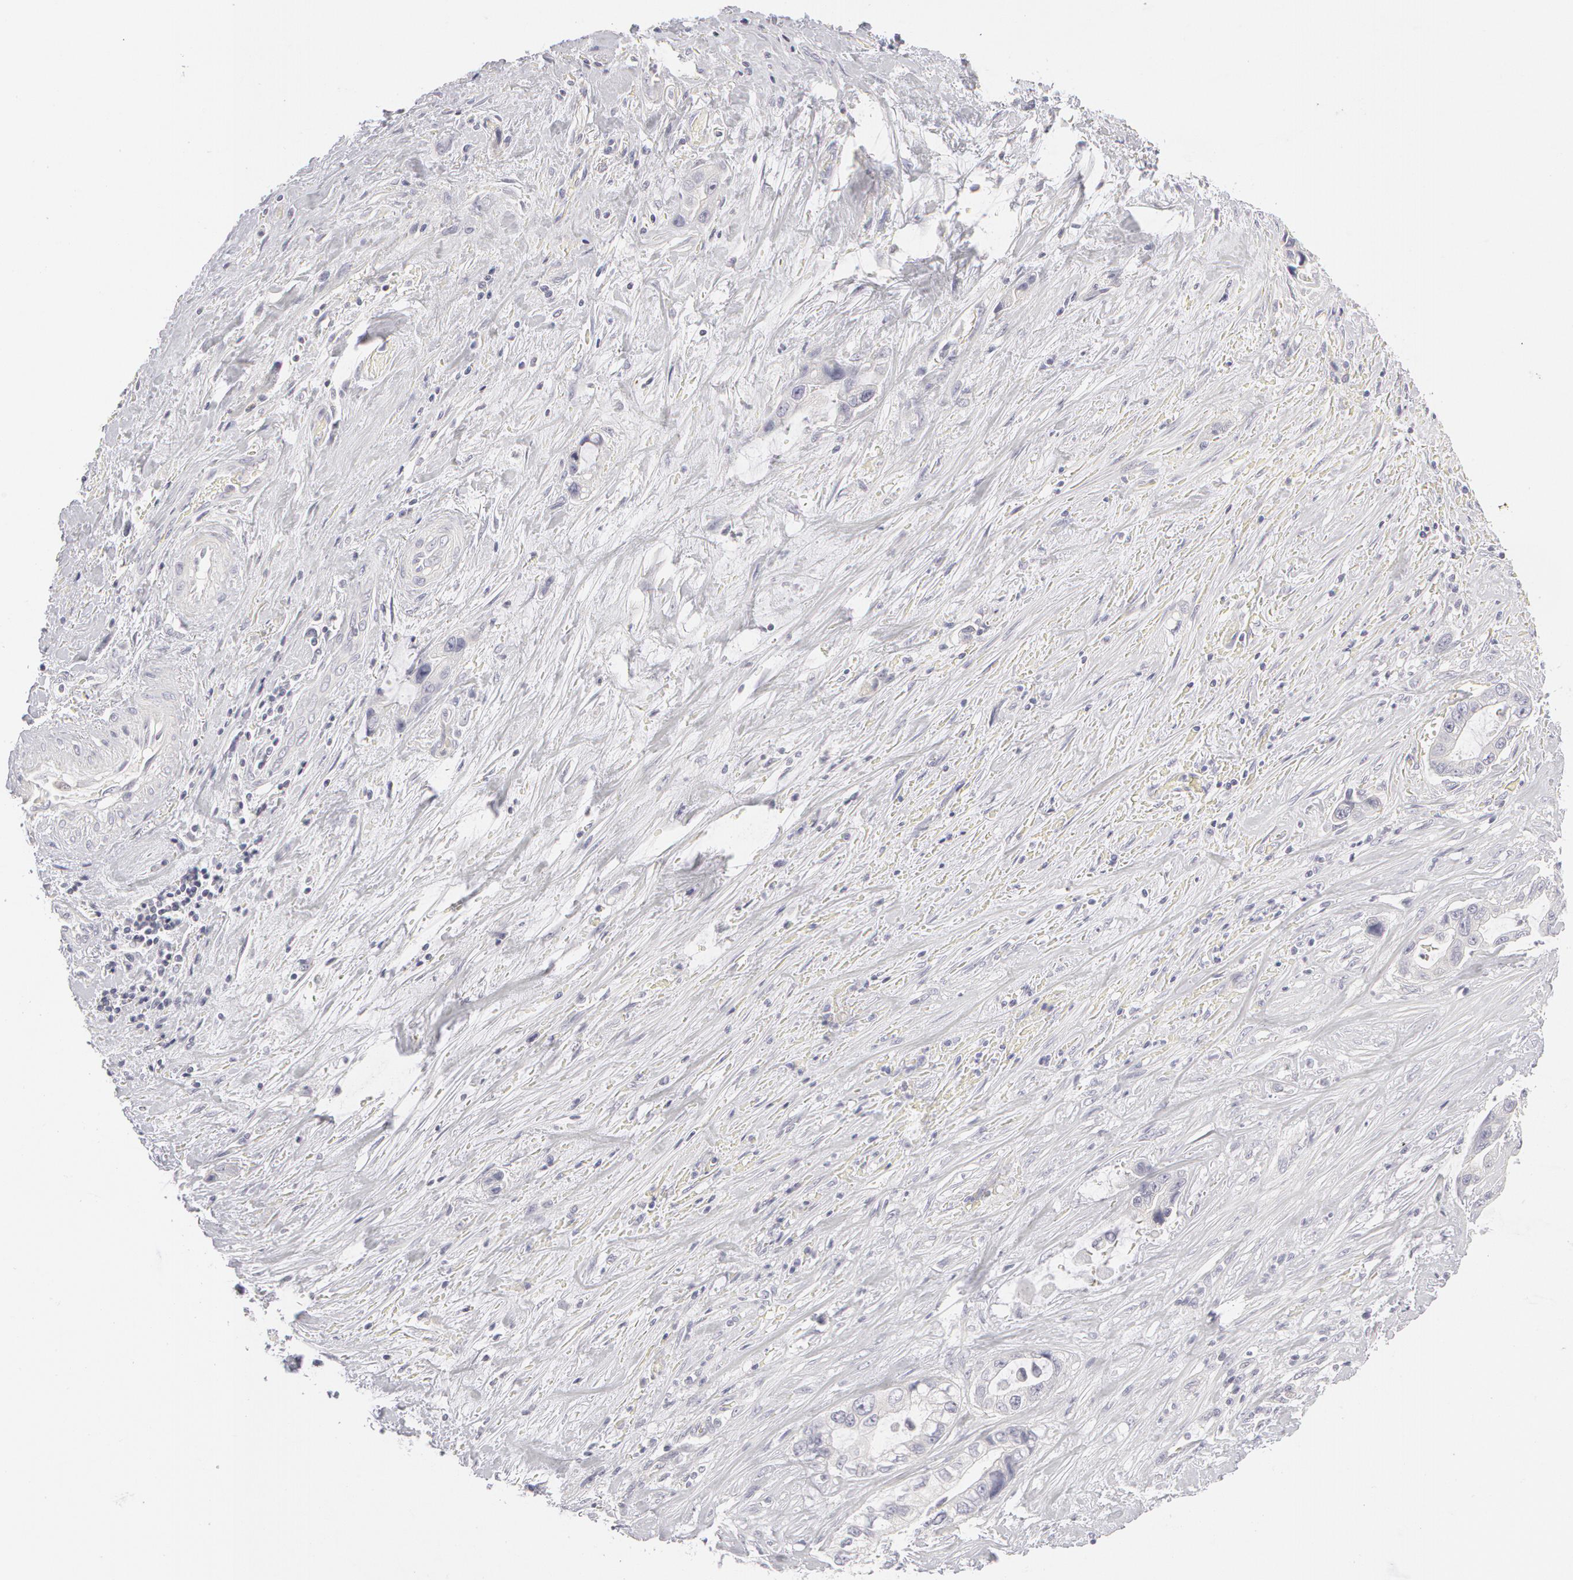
{"staining": {"intensity": "negative", "quantity": "none", "location": "none"}, "tissue": "pancreatic cancer", "cell_type": "Tumor cells", "image_type": "cancer", "snomed": [{"axis": "morphology", "description": "Adenocarcinoma, NOS"}, {"axis": "topography", "description": "Pancreas"}, {"axis": "topography", "description": "Stomach, upper"}], "caption": "Pancreatic cancer (adenocarcinoma) was stained to show a protein in brown. There is no significant positivity in tumor cells.", "gene": "ABCB1", "patient": {"sex": "male", "age": 77}}